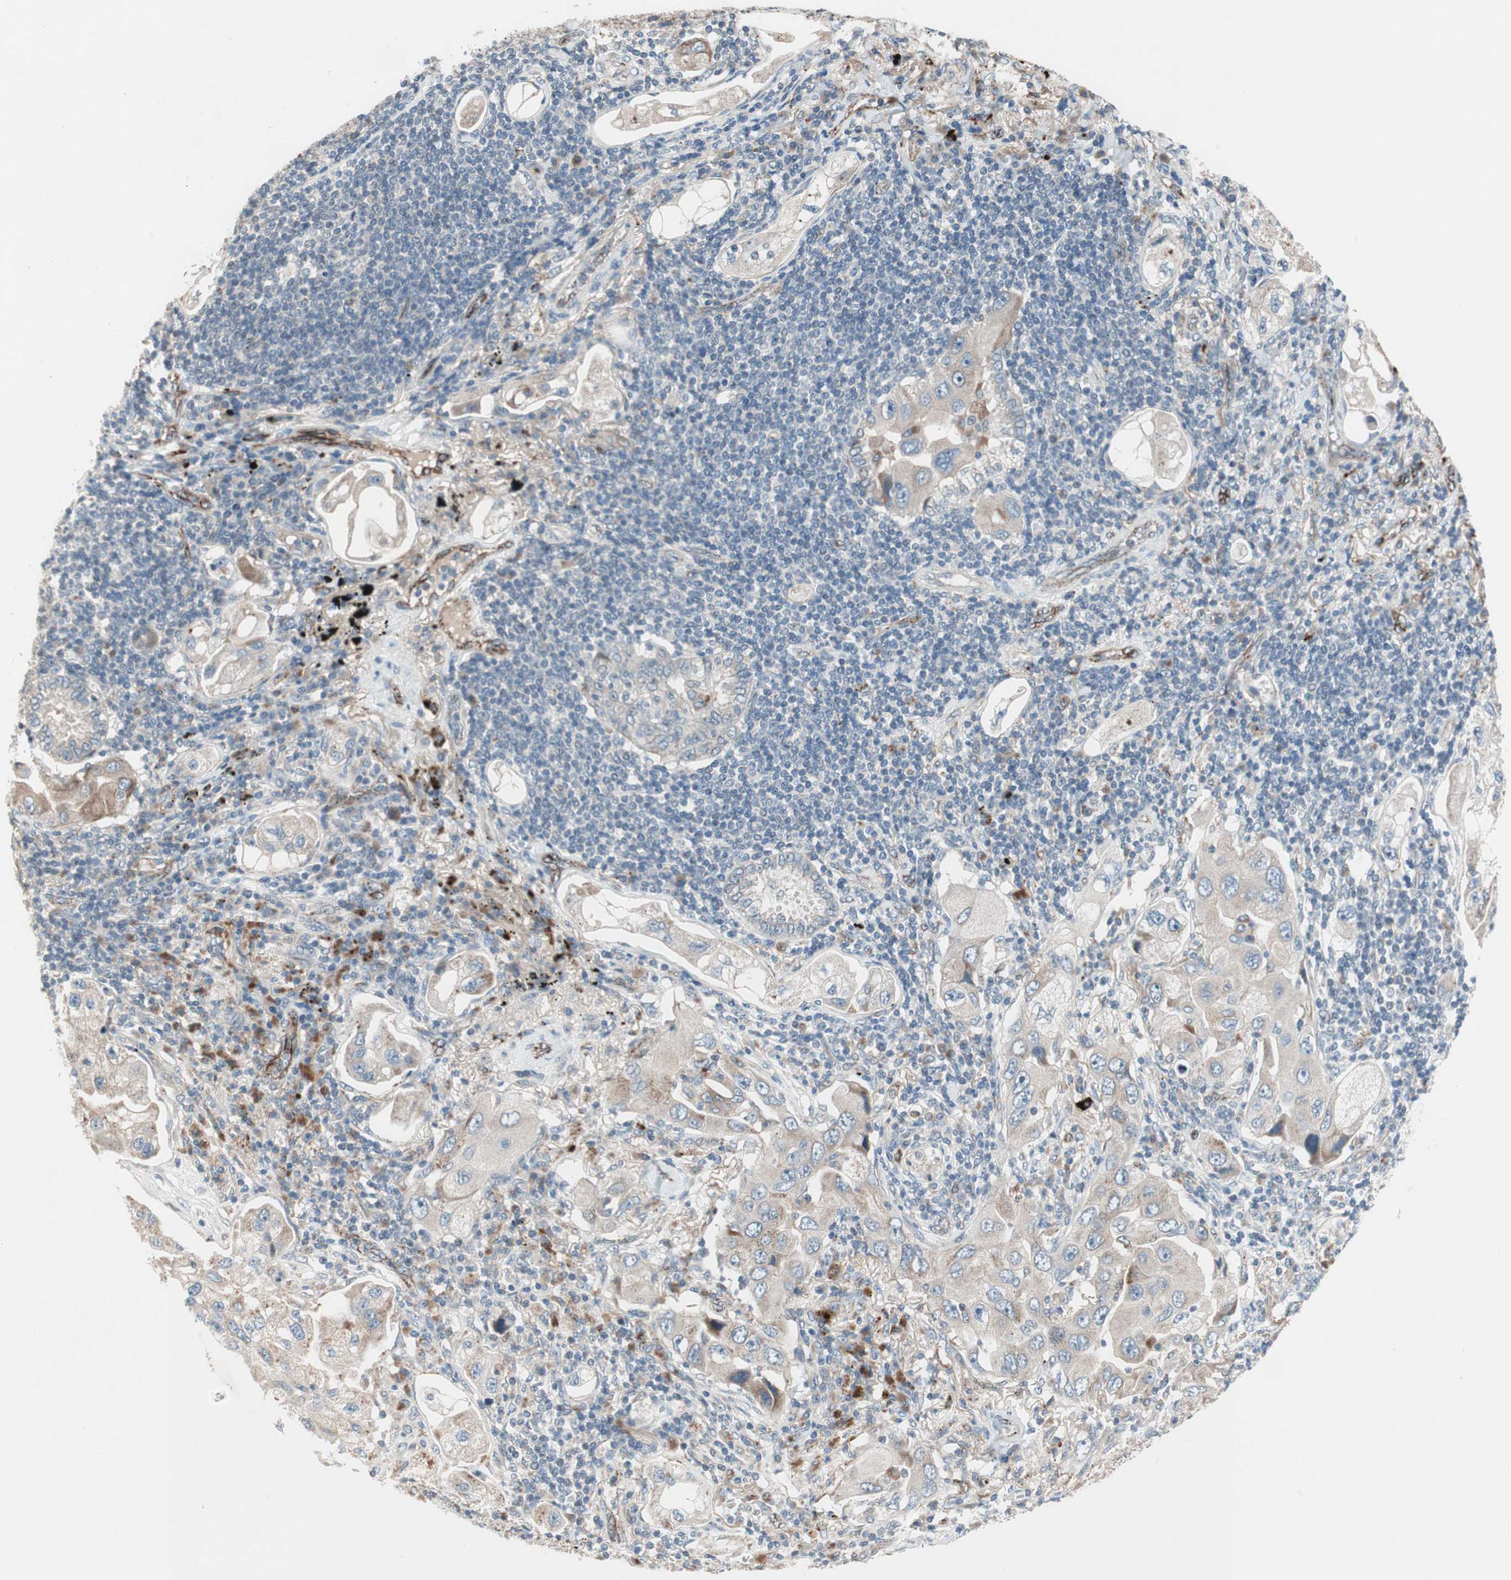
{"staining": {"intensity": "weak", "quantity": ">75%", "location": "cytoplasmic/membranous"}, "tissue": "lung cancer", "cell_type": "Tumor cells", "image_type": "cancer", "snomed": [{"axis": "morphology", "description": "Adenocarcinoma, NOS"}, {"axis": "topography", "description": "Lung"}], "caption": "Immunohistochemistry (IHC) of adenocarcinoma (lung) displays low levels of weak cytoplasmic/membranous staining in about >75% of tumor cells. The staining was performed using DAB to visualize the protein expression in brown, while the nuclei were stained in blue with hematoxylin (Magnification: 20x).", "gene": "FGFR4", "patient": {"sex": "female", "age": 65}}